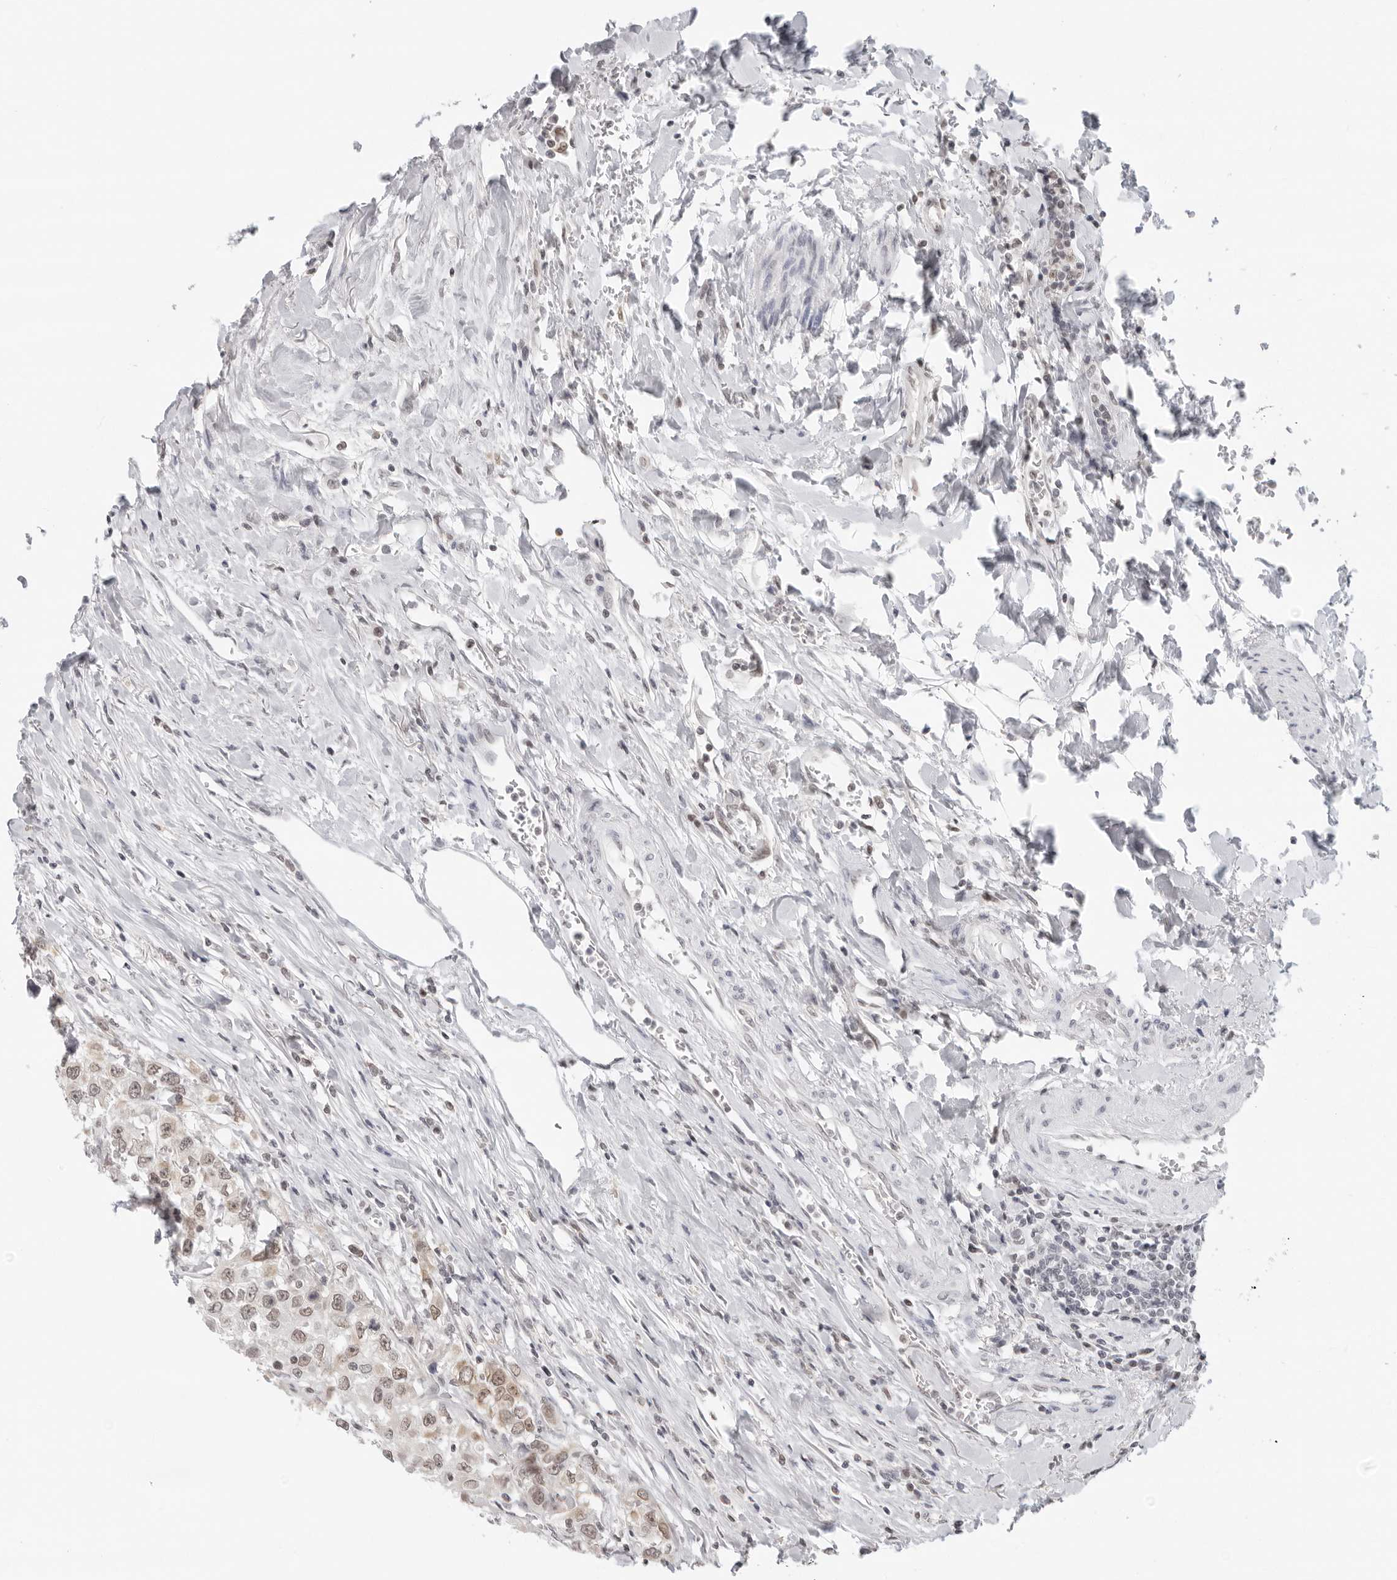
{"staining": {"intensity": "weak", "quantity": ">75%", "location": "nuclear"}, "tissue": "urothelial cancer", "cell_type": "Tumor cells", "image_type": "cancer", "snomed": [{"axis": "morphology", "description": "Urothelial carcinoma, High grade"}, {"axis": "topography", "description": "Urinary bladder"}], "caption": "Weak nuclear positivity for a protein is identified in about >75% of tumor cells of high-grade urothelial carcinoma using IHC.", "gene": "FLG2", "patient": {"sex": "female", "age": 80}}